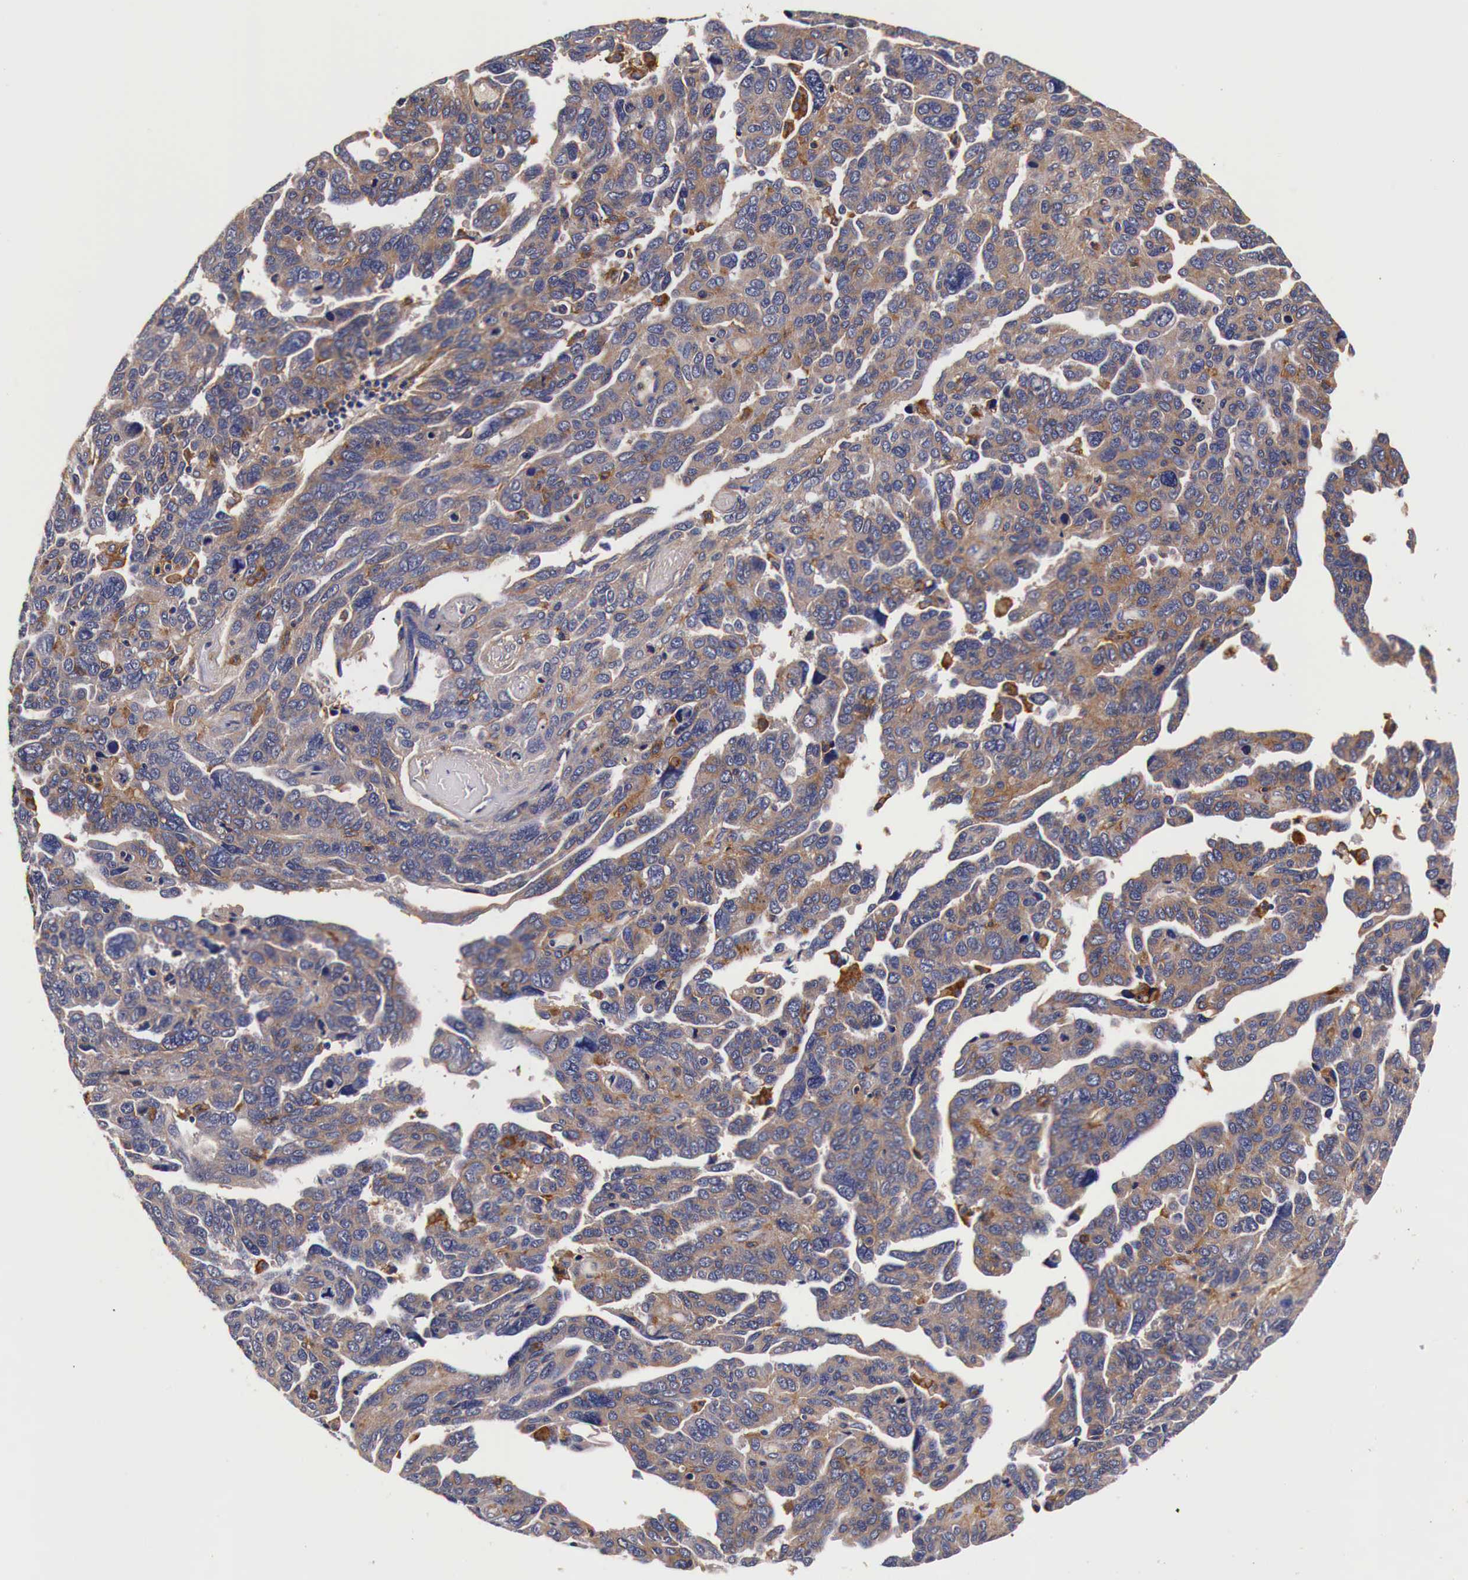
{"staining": {"intensity": "weak", "quantity": ">75%", "location": "cytoplasmic/membranous"}, "tissue": "ovarian cancer", "cell_type": "Tumor cells", "image_type": "cancer", "snomed": [{"axis": "morphology", "description": "Cystadenocarcinoma, serous, NOS"}, {"axis": "topography", "description": "Ovary"}], "caption": "Ovarian cancer tissue displays weak cytoplasmic/membranous staining in about >75% of tumor cells, visualized by immunohistochemistry. The protein of interest is stained brown, and the nuclei are stained in blue (DAB IHC with brightfield microscopy, high magnification).", "gene": "RP2", "patient": {"sex": "female", "age": 64}}